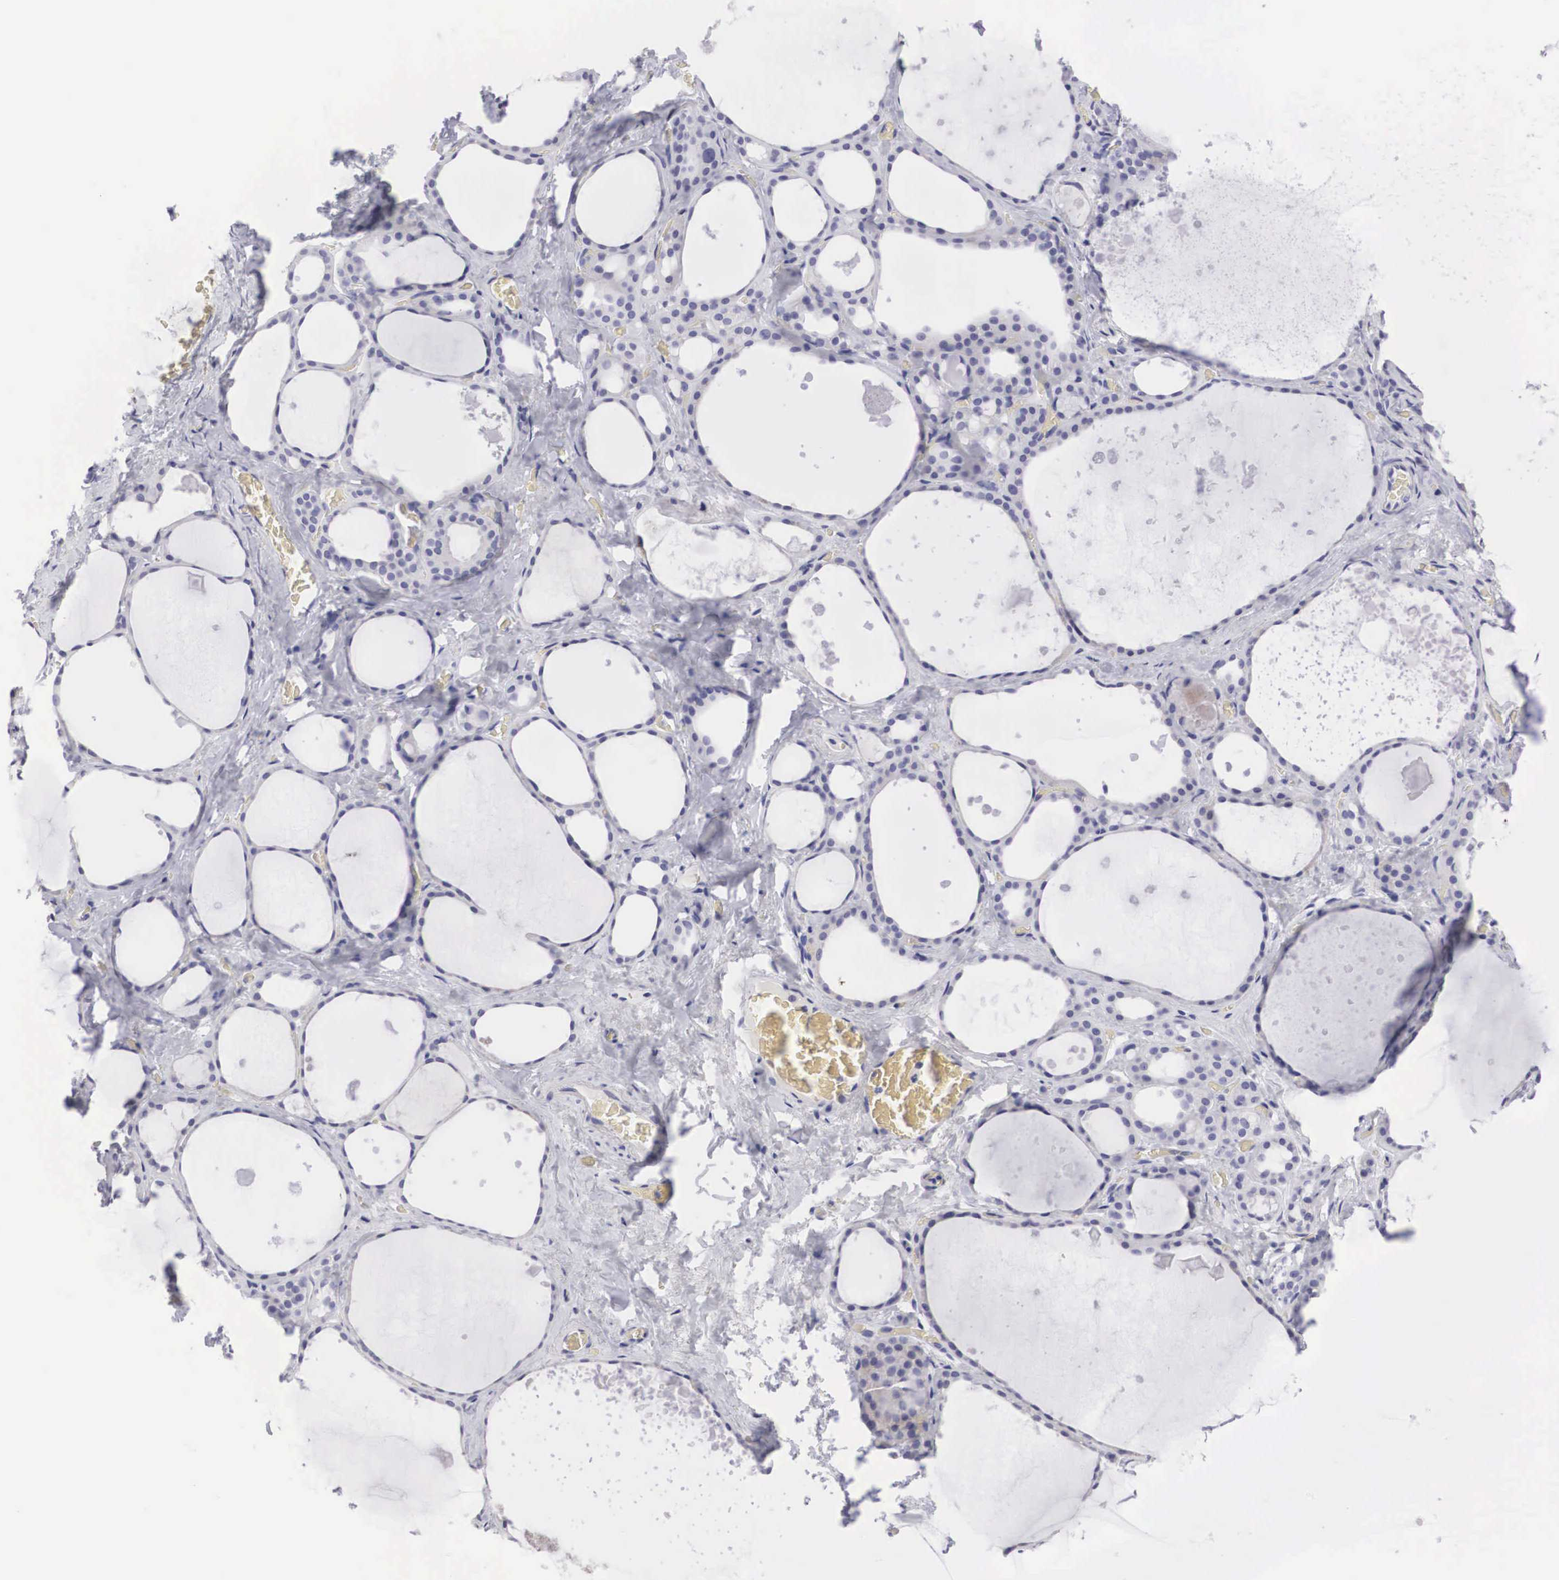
{"staining": {"intensity": "weak", "quantity": "<25%", "location": "cytoplasmic/membranous"}, "tissue": "thyroid gland", "cell_type": "Glandular cells", "image_type": "normal", "snomed": [{"axis": "morphology", "description": "Normal tissue, NOS"}, {"axis": "topography", "description": "Thyroid gland"}], "caption": "The immunohistochemistry histopathology image has no significant staining in glandular cells of thyroid gland.", "gene": "ARMCX3", "patient": {"sex": "male", "age": 76}}